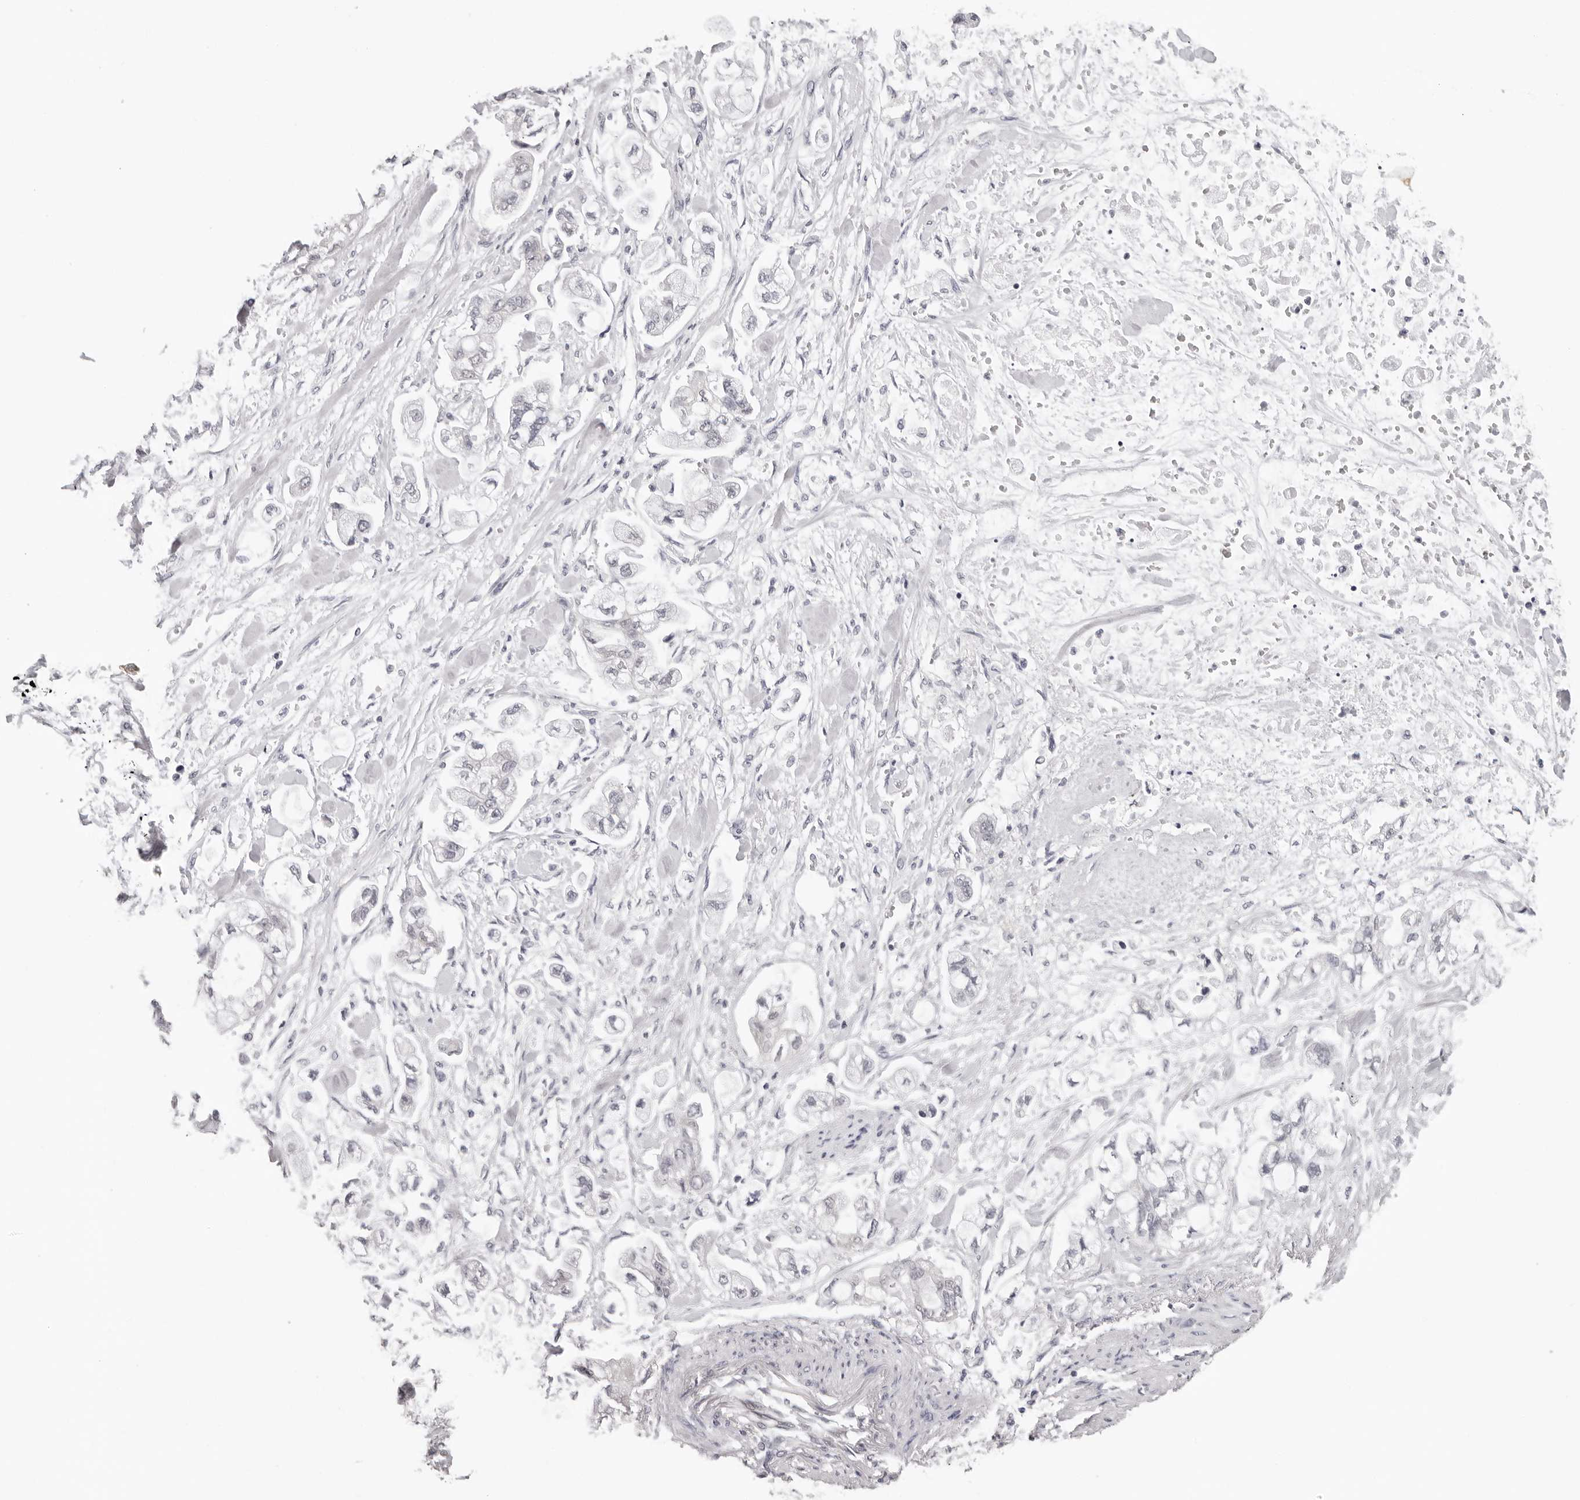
{"staining": {"intensity": "negative", "quantity": "none", "location": "none"}, "tissue": "stomach cancer", "cell_type": "Tumor cells", "image_type": "cancer", "snomed": [{"axis": "morphology", "description": "Normal tissue, NOS"}, {"axis": "morphology", "description": "Adenocarcinoma, NOS"}, {"axis": "topography", "description": "Stomach"}], "caption": "Stomach adenocarcinoma was stained to show a protein in brown. There is no significant staining in tumor cells. The staining was performed using DAB to visualize the protein expression in brown, while the nuclei were stained in blue with hematoxylin (Magnification: 20x).", "gene": "PRUNE1", "patient": {"sex": "male", "age": 62}}